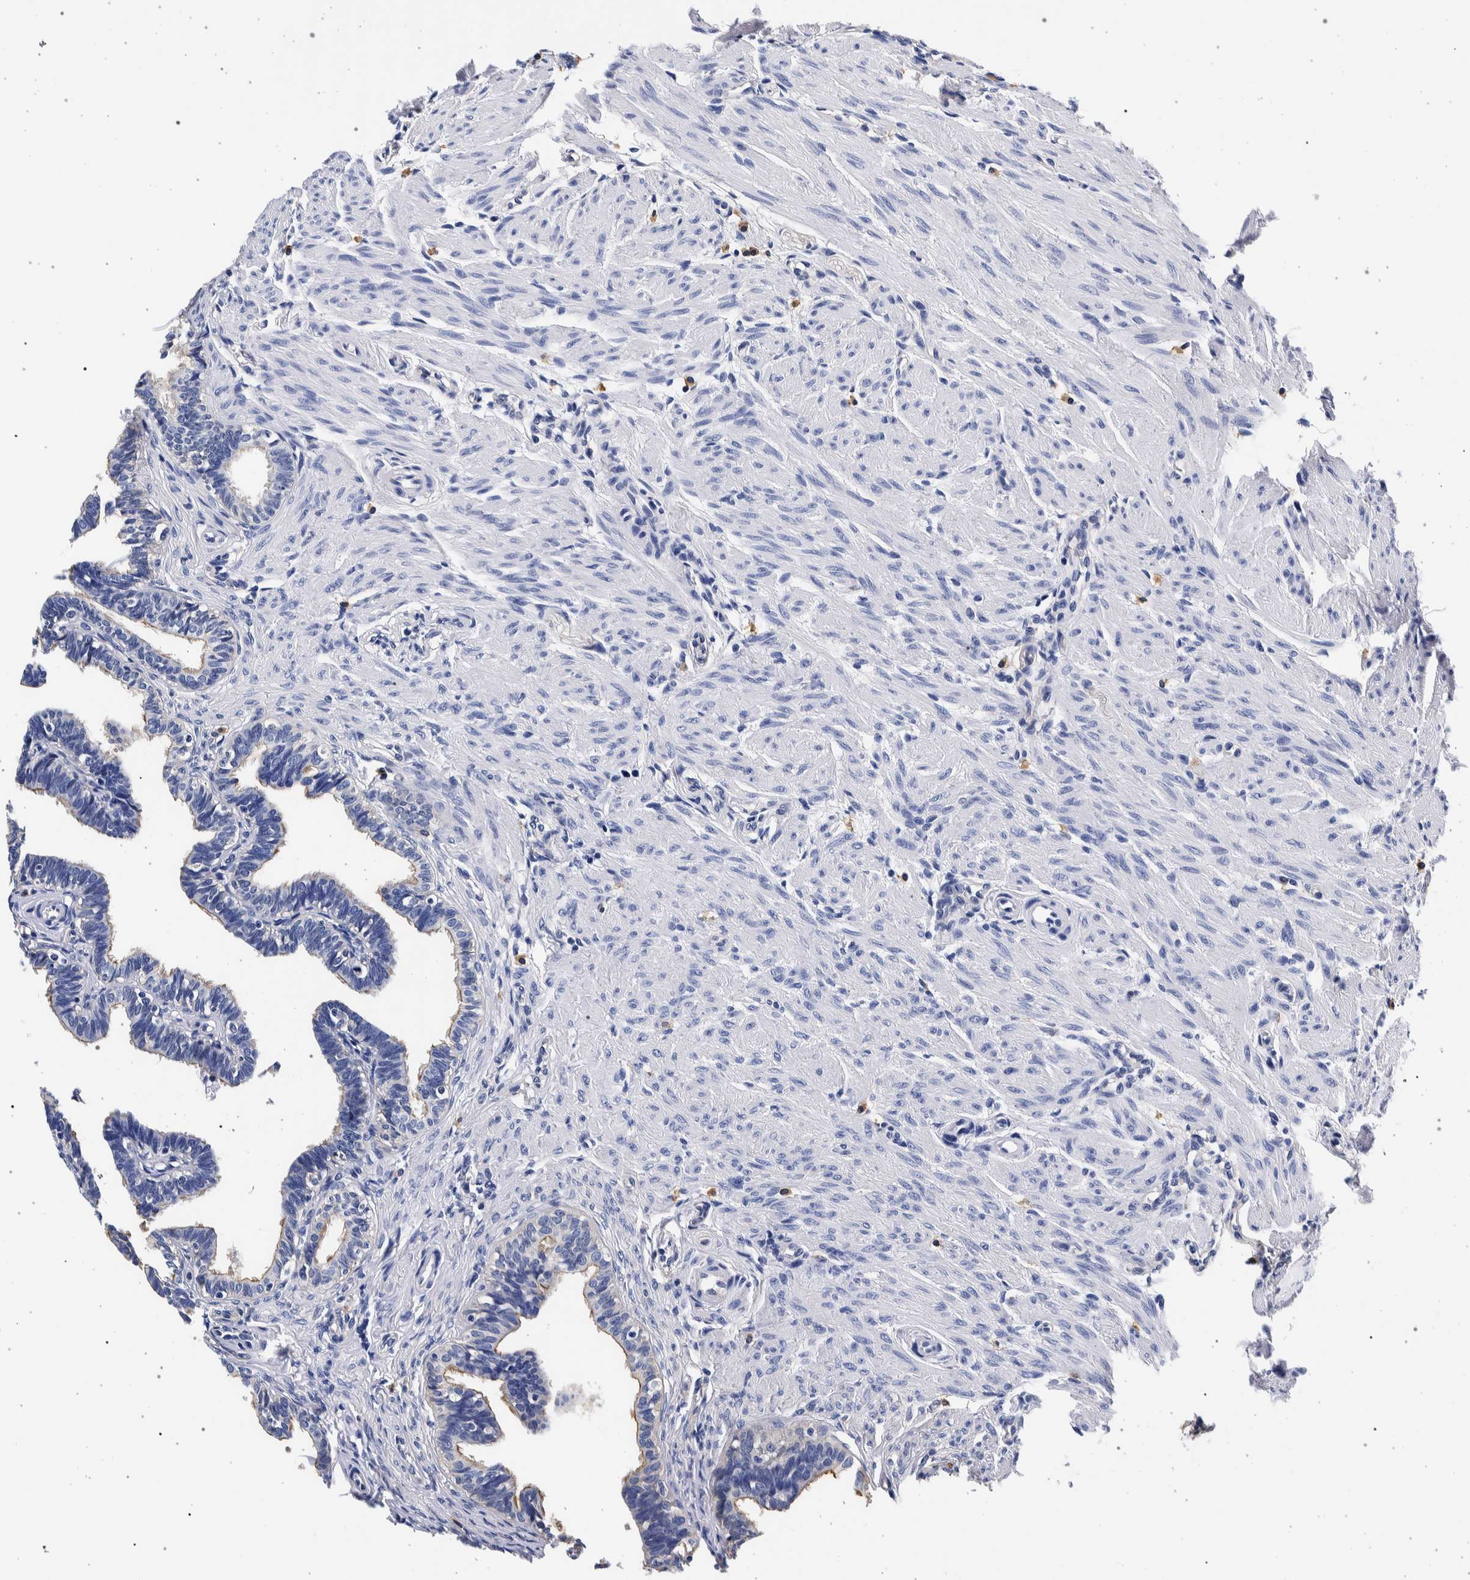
{"staining": {"intensity": "weak", "quantity": "<25%", "location": "cytoplasmic/membranous"}, "tissue": "fallopian tube", "cell_type": "Glandular cells", "image_type": "normal", "snomed": [{"axis": "morphology", "description": "Normal tissue, NOS"}, {"axis": "topography", "description": "Fallopian tube"}, {"axis": "topography", "description": "Ovary"}], "caption": "Image shows no significant protein expression in glandular cells of unremarkable fallopian tube. (DAB (3,3'-diaminobenzidine) immunohistochemistry (IHC), high magnification).", "gene": "NIBAN2", "patient": {"sex": "female", "age": 23}}